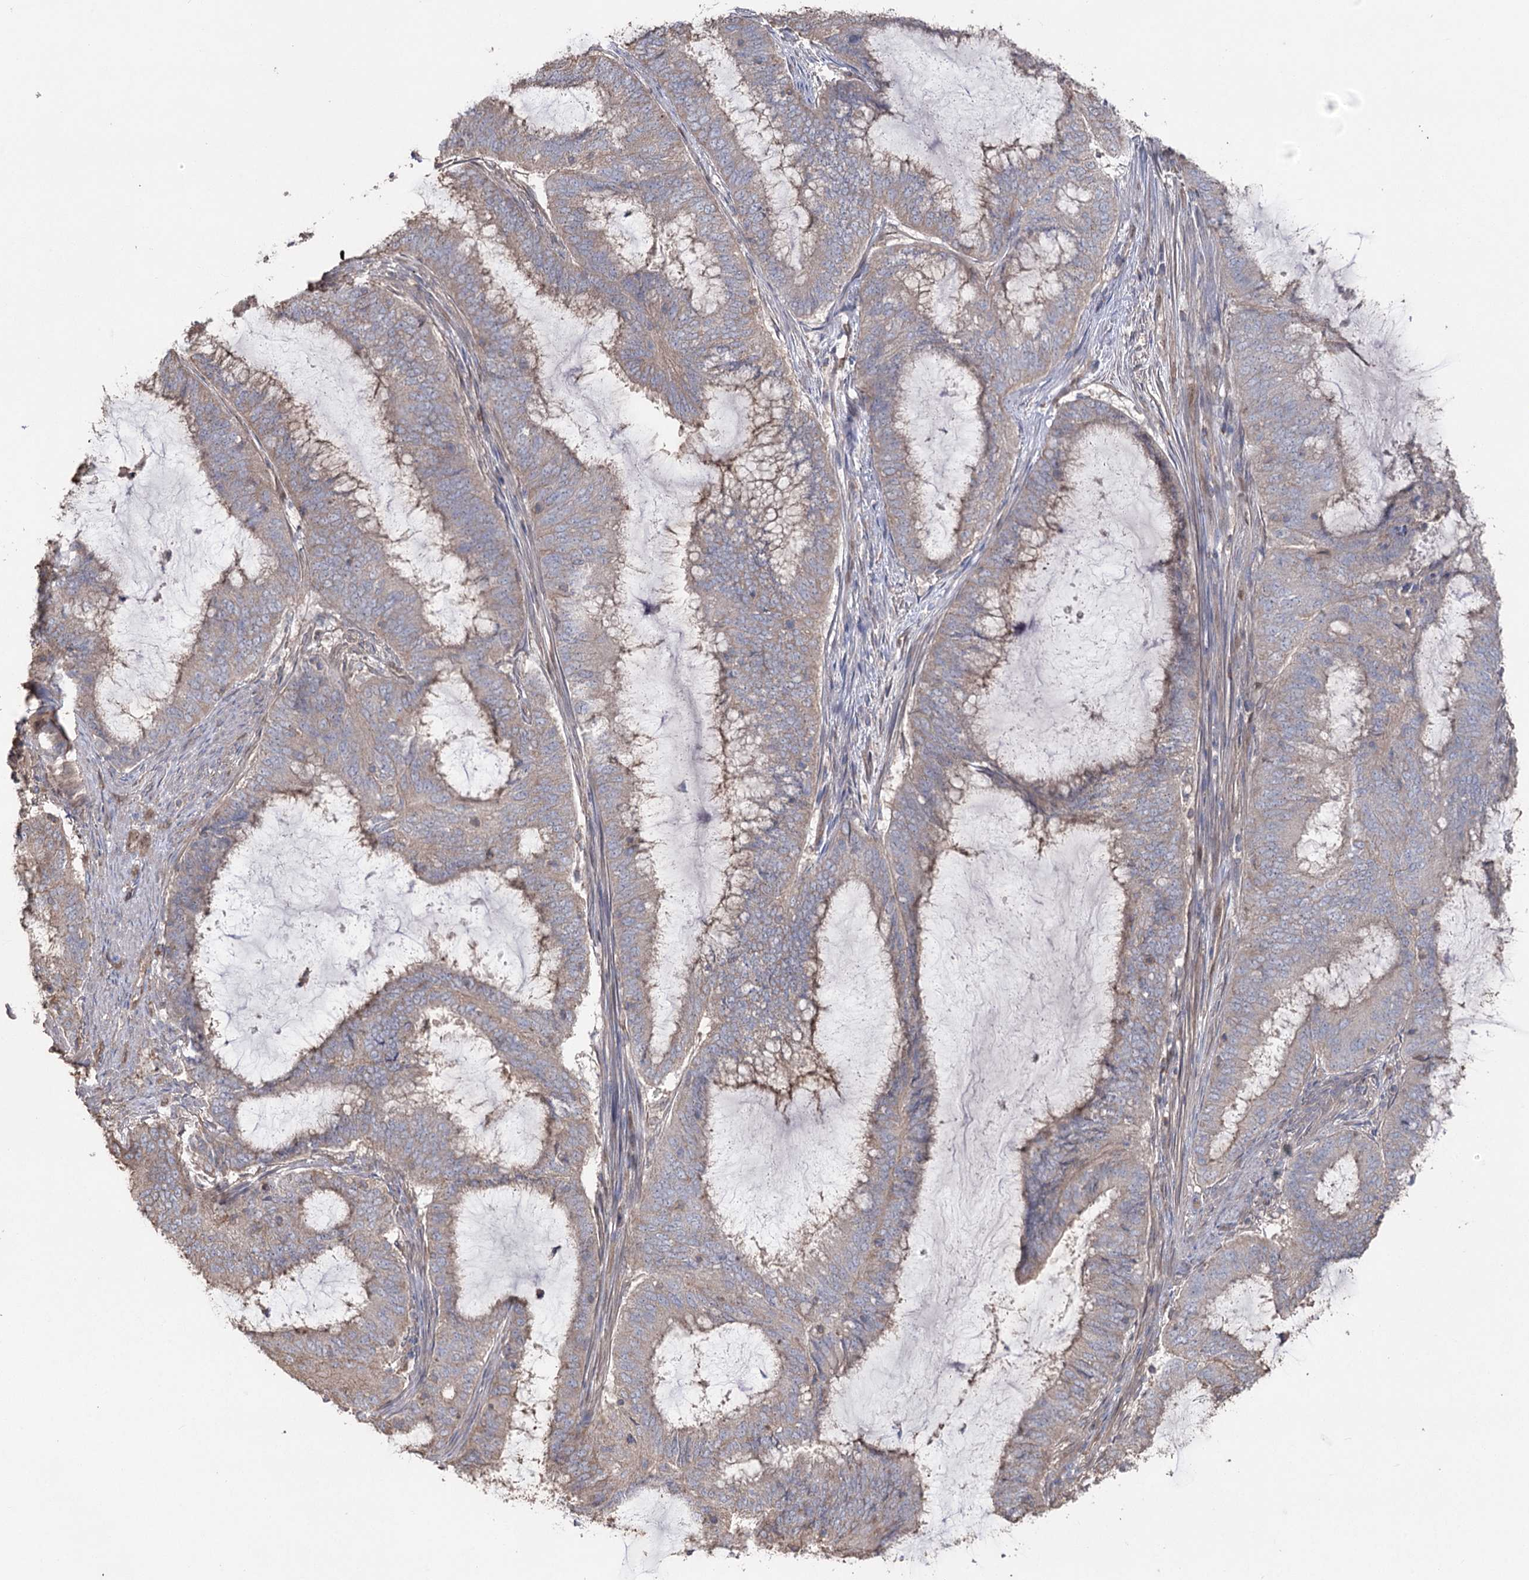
{"staining": {"intensity": "weak", "quantity": "<25%", "location": "cytoplasmic/membranous"}, "tissue": "endometrial cancer", "cell_type": "Tumor cells", "image_type": "cancer", "snomed": [{"axis": "morphology", "description": "Adenocarcinoma, NOS"}, {"axis": "topography", "description": "Endometrium"}], "caption": "IHC histopathology image of neoplastic tissue: endometrial cancer (adenocarcinoma) stained with DAB (3,3'-diaminobenzidine) exhibits no significant protein positivity in tumor cells.", "gene": "FAM13B", "patient": {"sex": "female", "age": 51}}